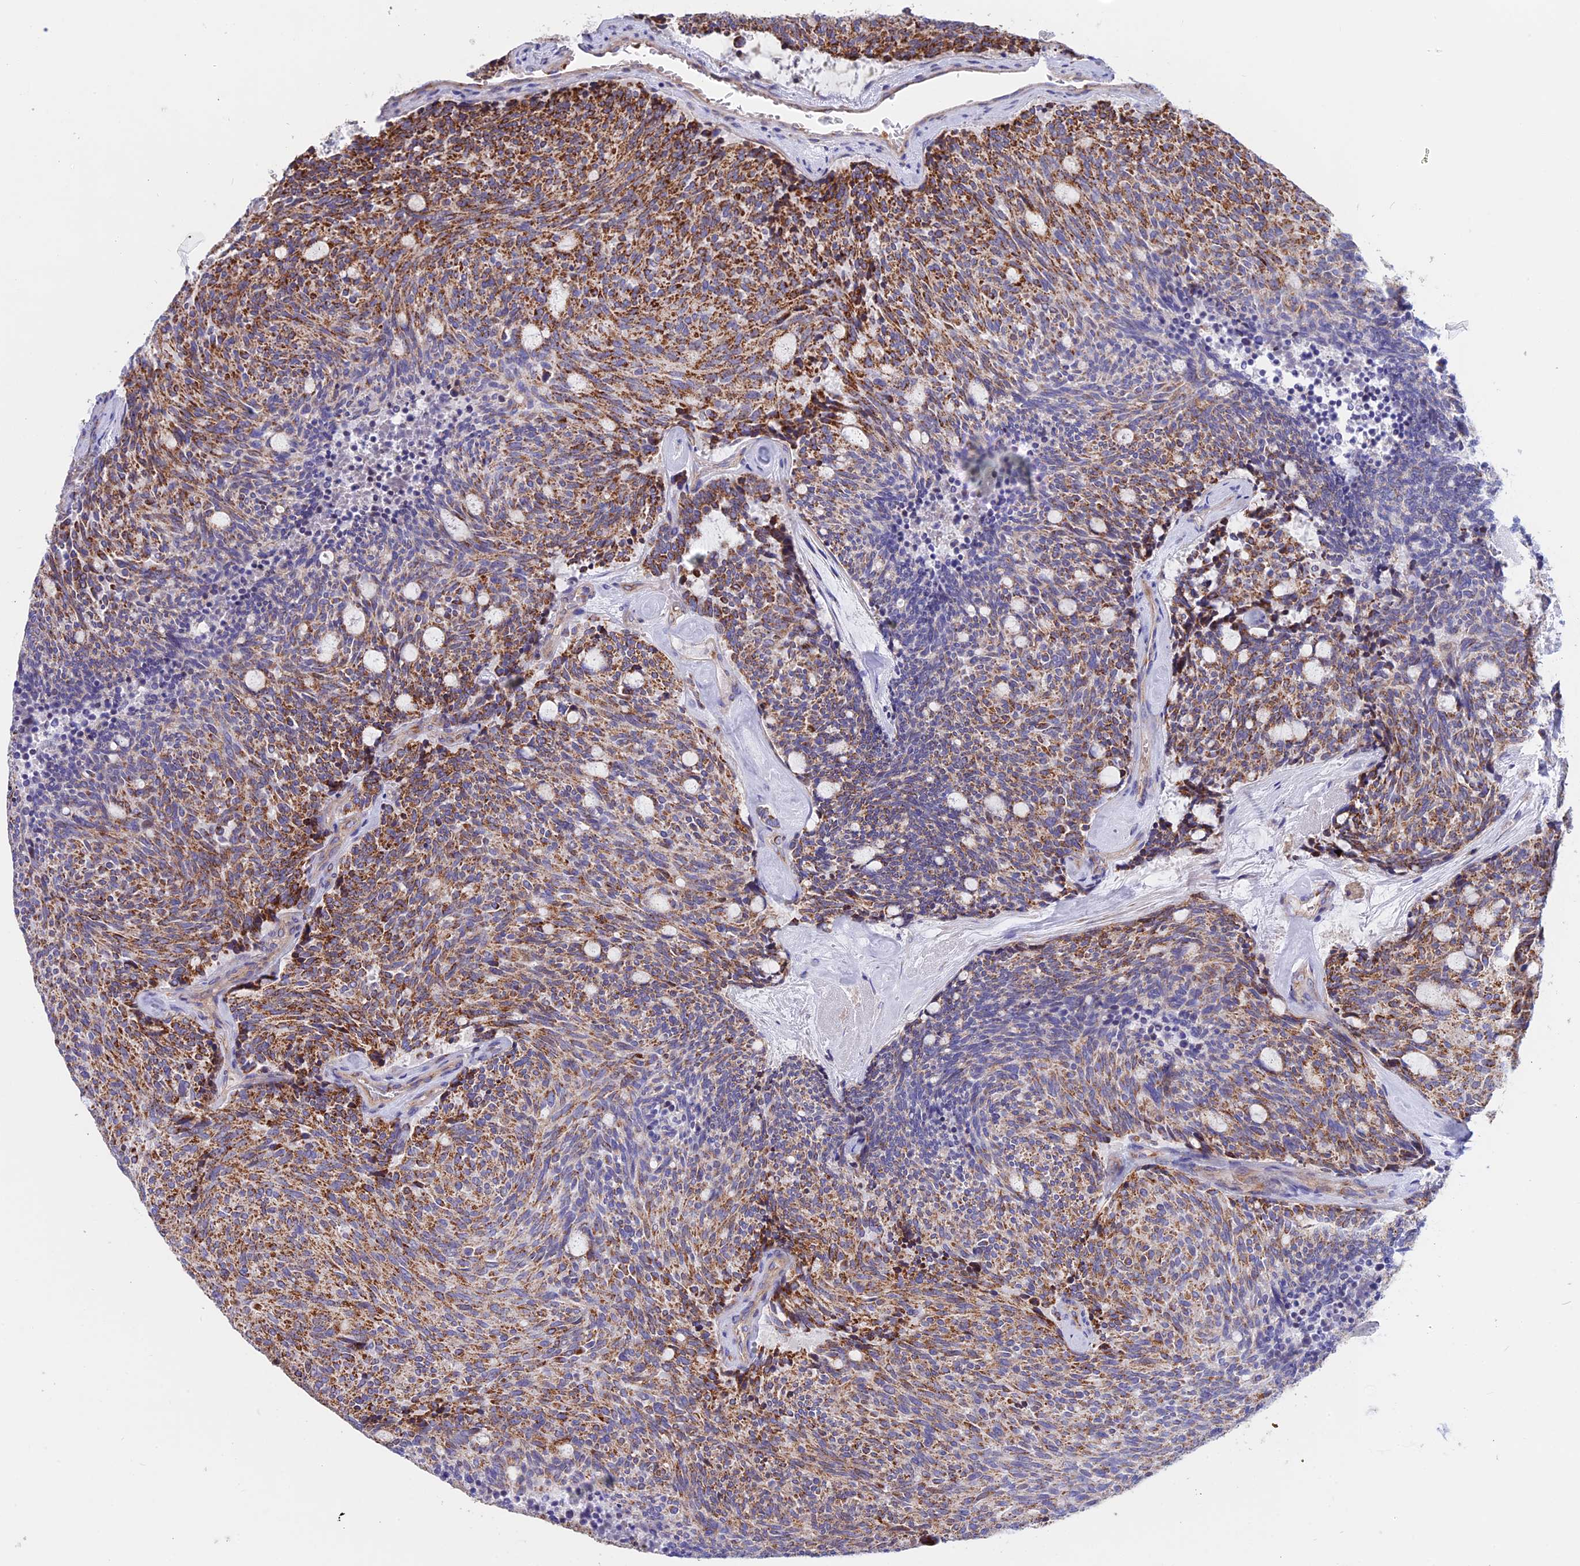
{"staining": {"intensity": "moderate", "quantity": ">75%", "location": "cytoplasmic/membranous"}, "tissue": "carcinoid", "cell_type": "Tumor cells", "image_type": "cancer", "snomed": [{"axis": "morphology", "description": "Carcinoid, malignant, NOS"}, {"axis": "topography", "description": "Pancreas"}], "caption": "A high-resolution image shows immunohistochemistry (IHC) staining of carcinoid, which demonstrates moderate cytoplasmic/membranous staining in about >75% of tumor cells.", "gene": "GCDH", "patient": {"sex": "female", "age": 54}}